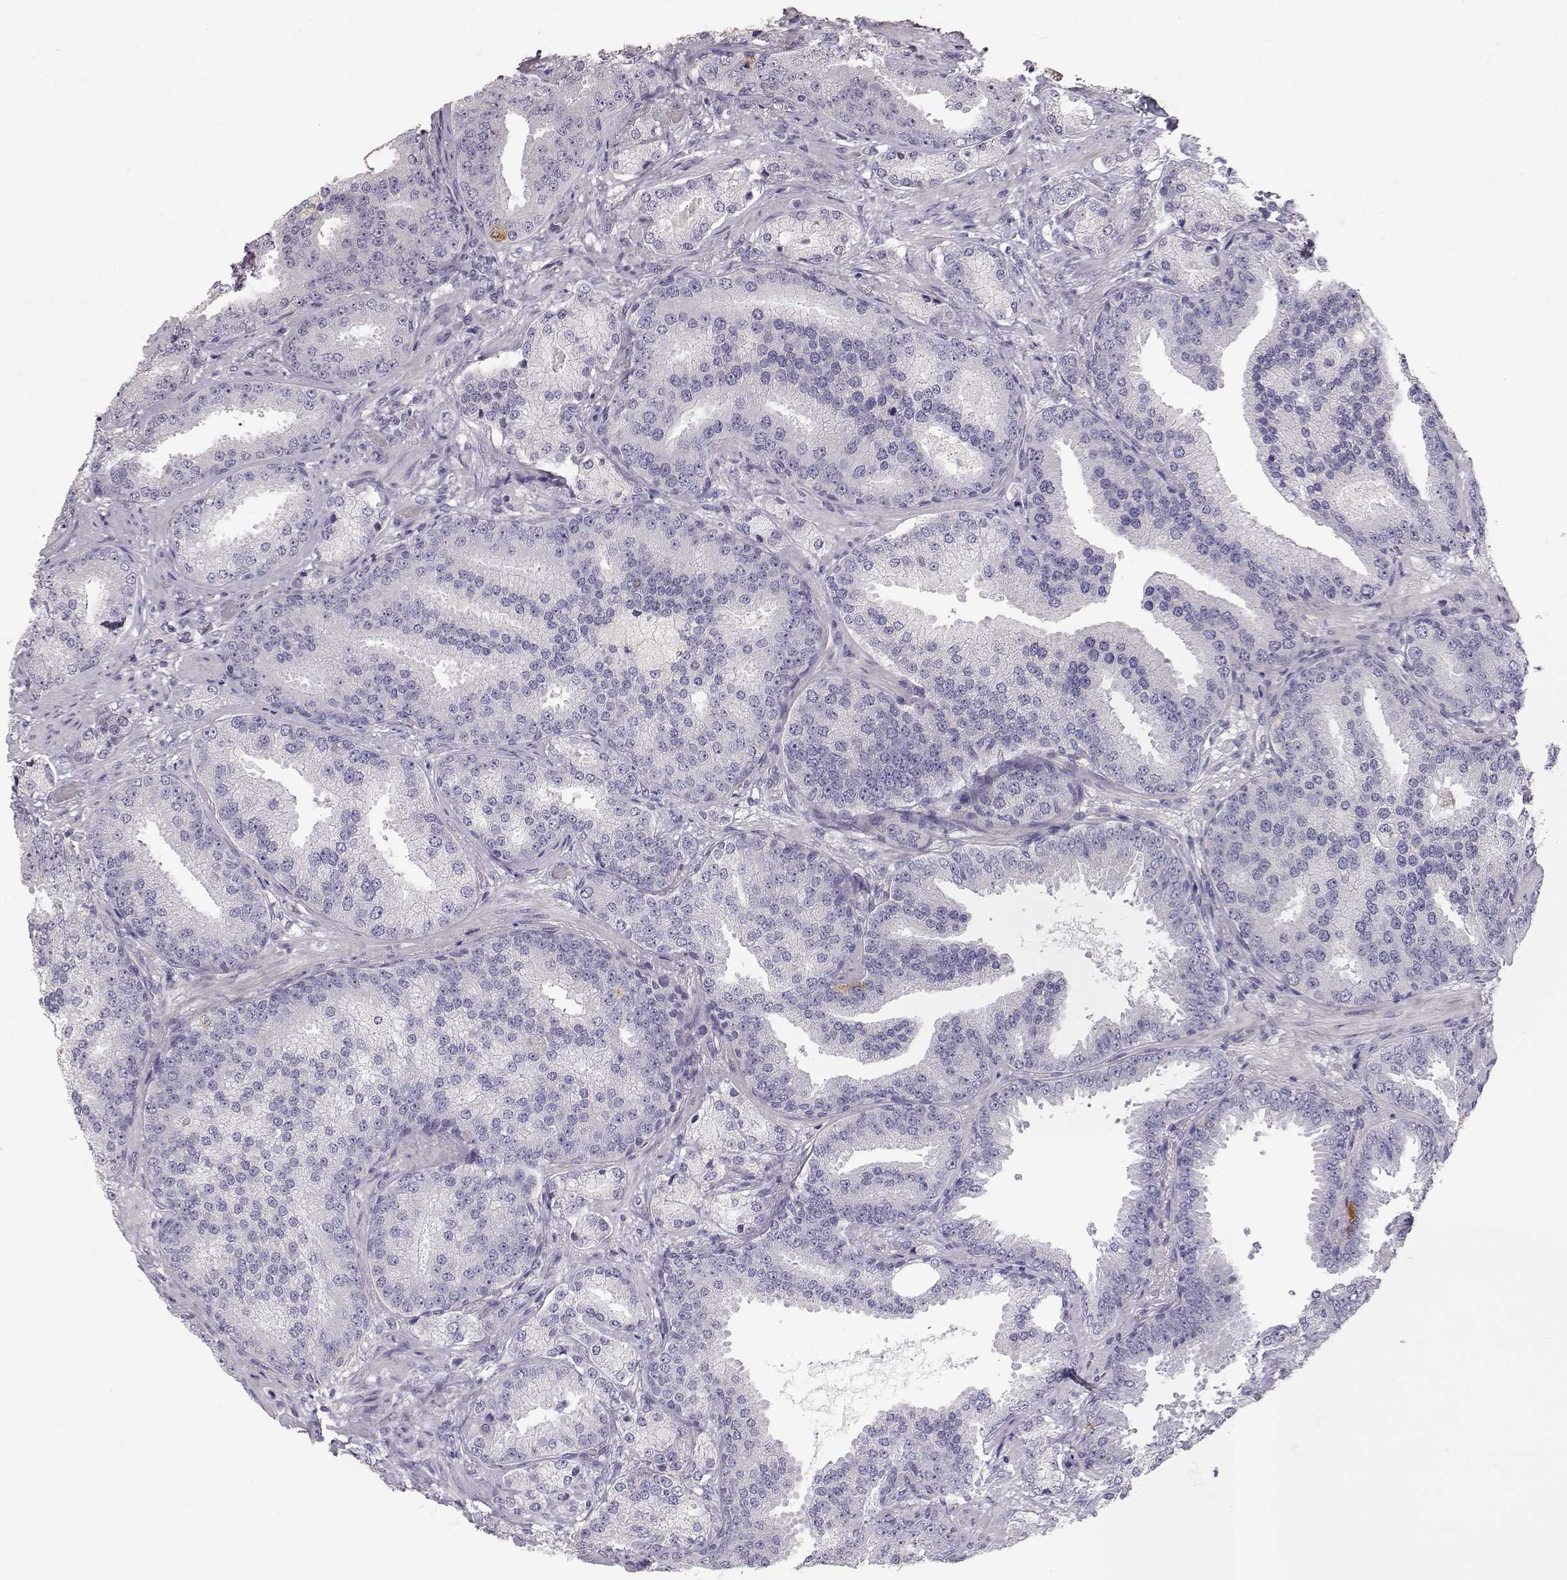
{"staining": {"intensity": "negative", "quantity": "none", "location": "none"}, "tissue": "prostate cancer", "cell_type": "Tumor cells", "image_type": "cancer", "snomed": [{"axis": "morphology", "description": "Adenocarcinoma, Low grade"}, {"axis": "topography", "description": "Prostate"}], "caption": "Protein analysis of adenocarcinoma (low-grade) (prostate) exhibits no significant staining in tumor cells. The staining is performed using DAB (3,3'-diaminobenzidine) brown chromogen with nuclei counter-stained in using hematoxylin.", "gene": "SLC18A1", "patient": {"sex": "male", "age": 68}}